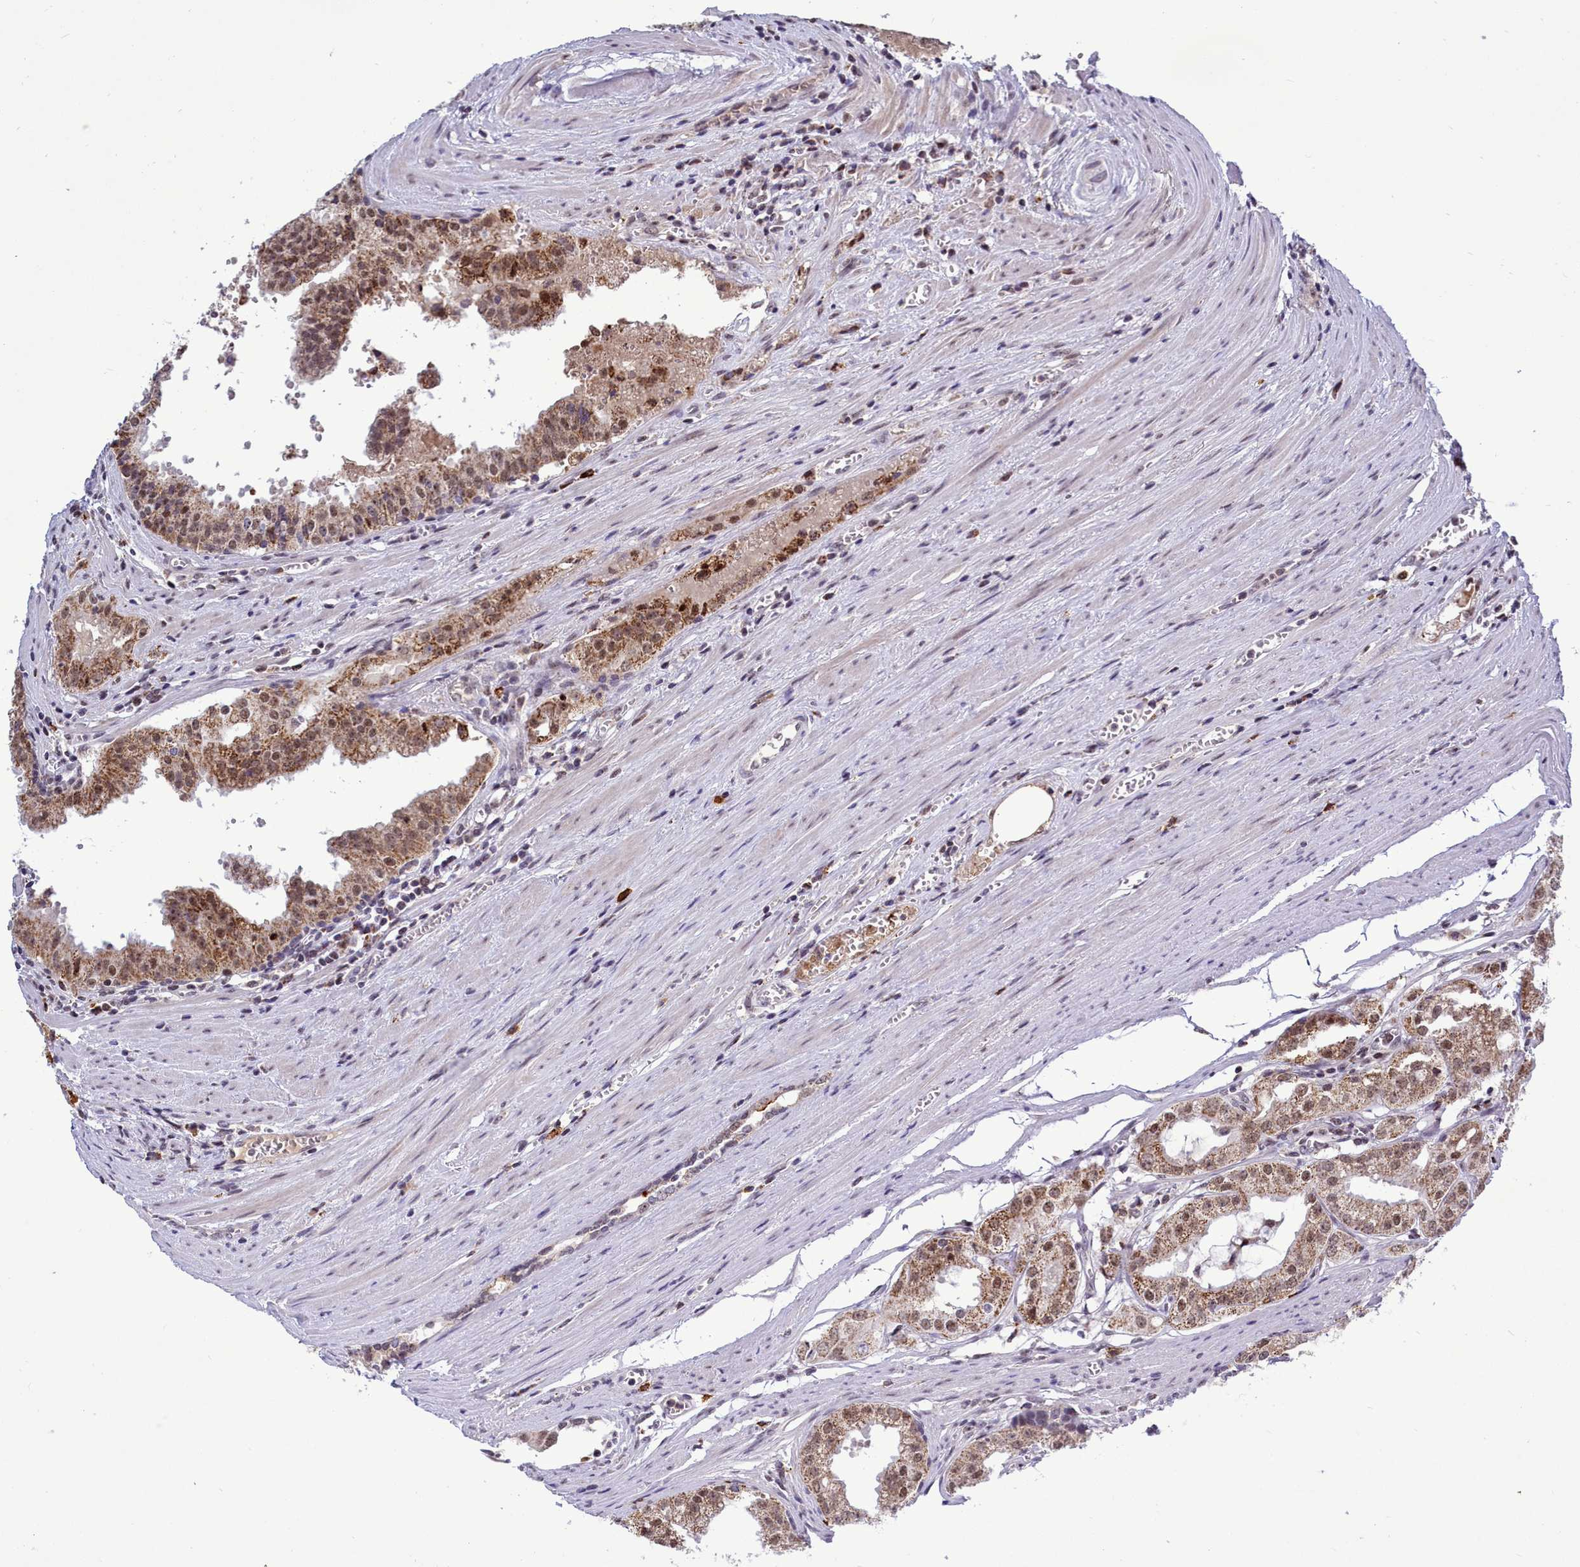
{"staining": {"intensity": "moderate", "quantity": ">75%", "location": "cytoplasmic/membranous,nuclear"}, "tissue": "prostate cancer", "cell_type": "Tumor cells", "image_type": "cancer", "snomed": [{"axis": "morphology", "description": "Adenocarcinoma, High grade"}, {"axis": "topography", "description": "Prostate"}], "caption": "Immunohistochemistry (IHC) photomicrograph of prostate cancer (high-grade adenocarcinoma) stained for a protein (brown), which reveals medium levels of moderate cytoplasmic/membranous and nuclear staining in approximately >75% of tumor cells.", "gene": "POM121L2", "patient": {"sex": "male", "age": 68}}